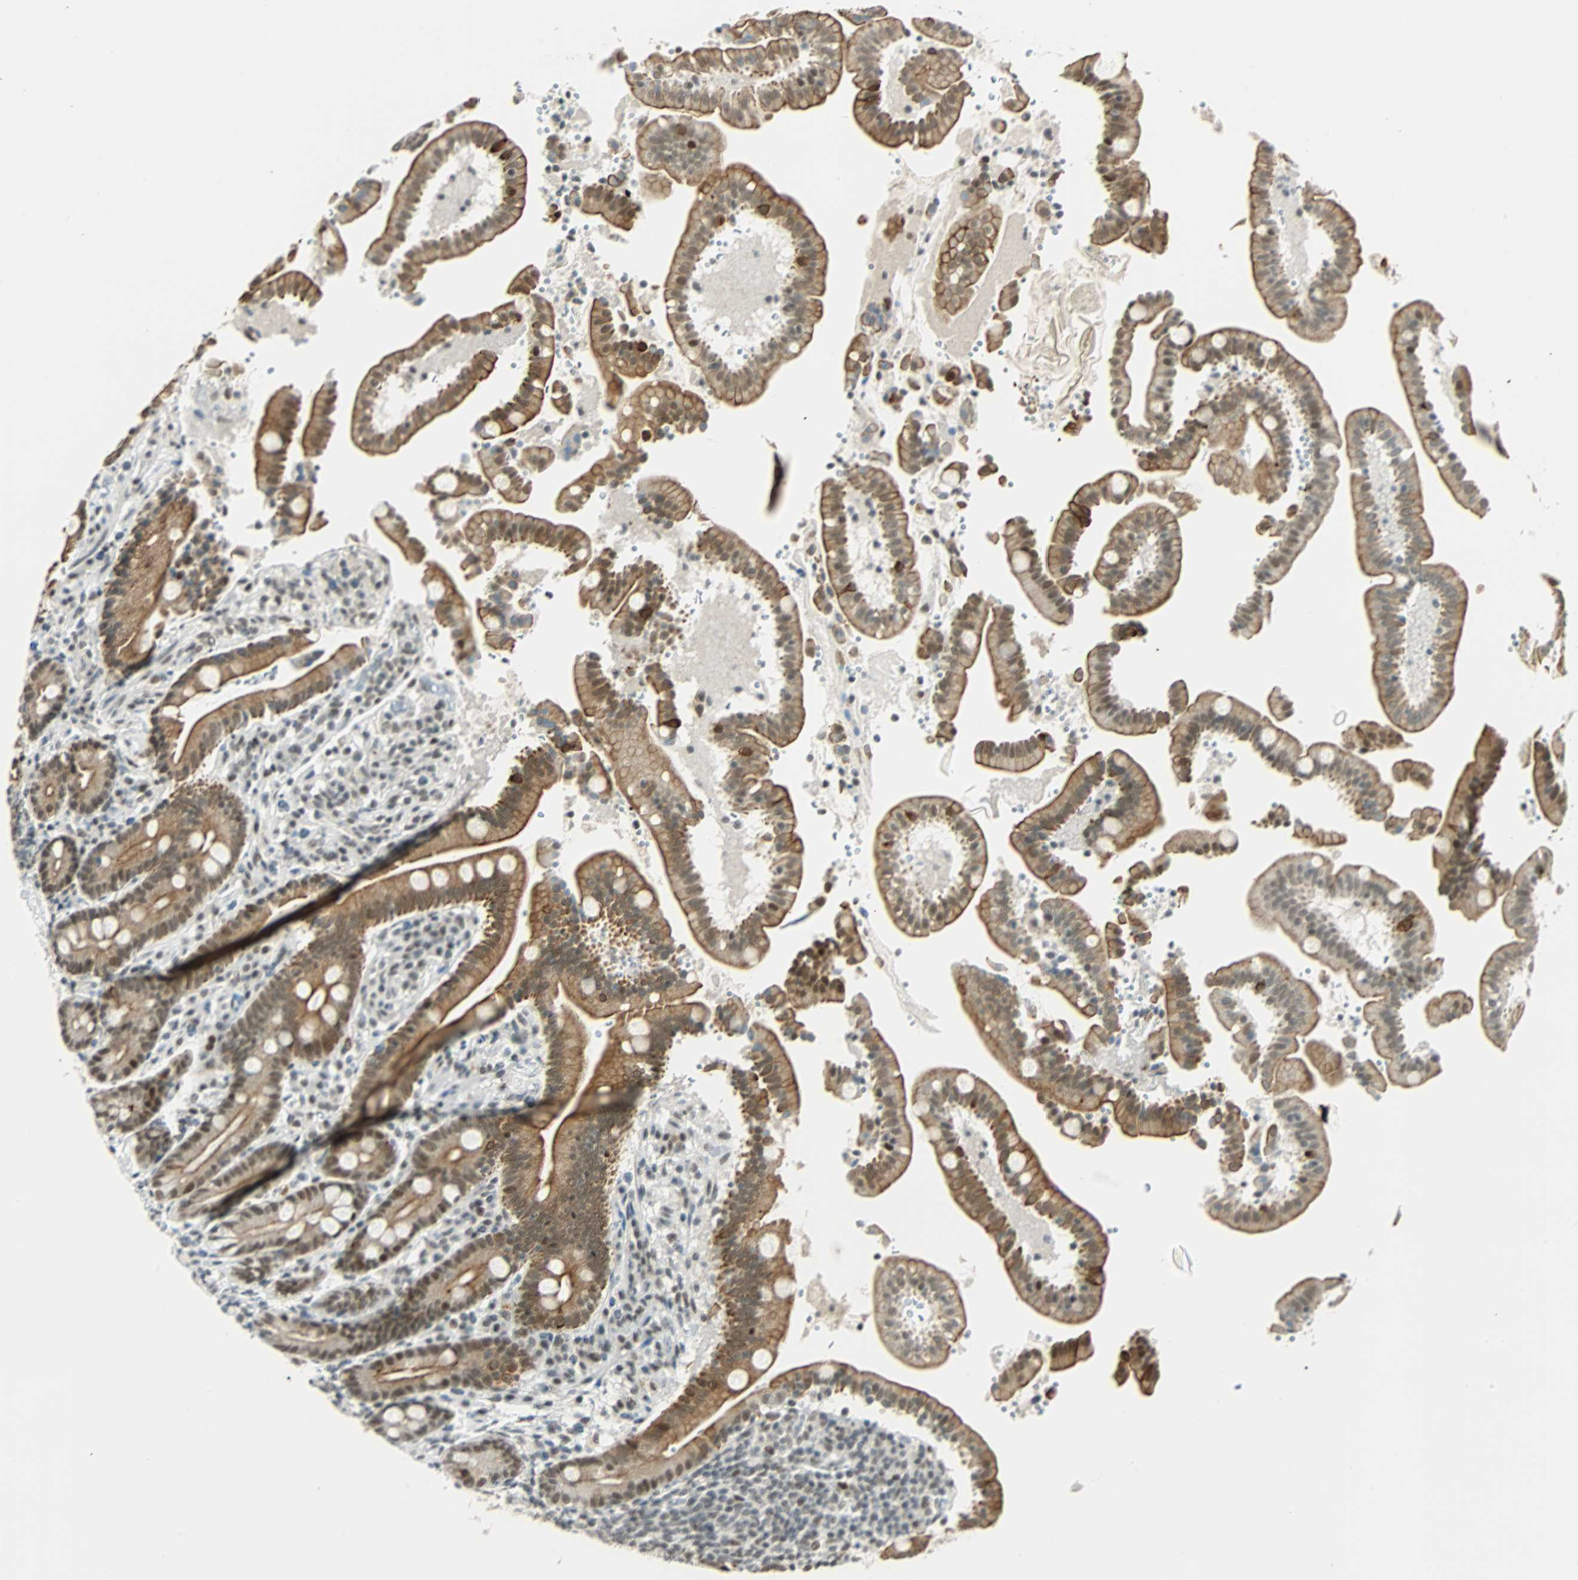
{"staining": {"intensity": "moderate", "quantity": ">75%", "location": "cytoplasmic/membranous,nuclear"}, "tissue": "duodenum", "cell_type": "Glandular cells", "image_type": "normal", "snomed": [{"axis": "morphology", "description": "Normal tissue, NOS"}, {"axis": "topography", "description": "Small intestine, NOS"}], "caption": "A medium amount of moderate cytoplasmic/membranous,nuclear positivity is present in approximately >75% of glandular cells in normal duodenum.", "gene": "NELFE", "patient": {"sex": "female", "age": 71}}